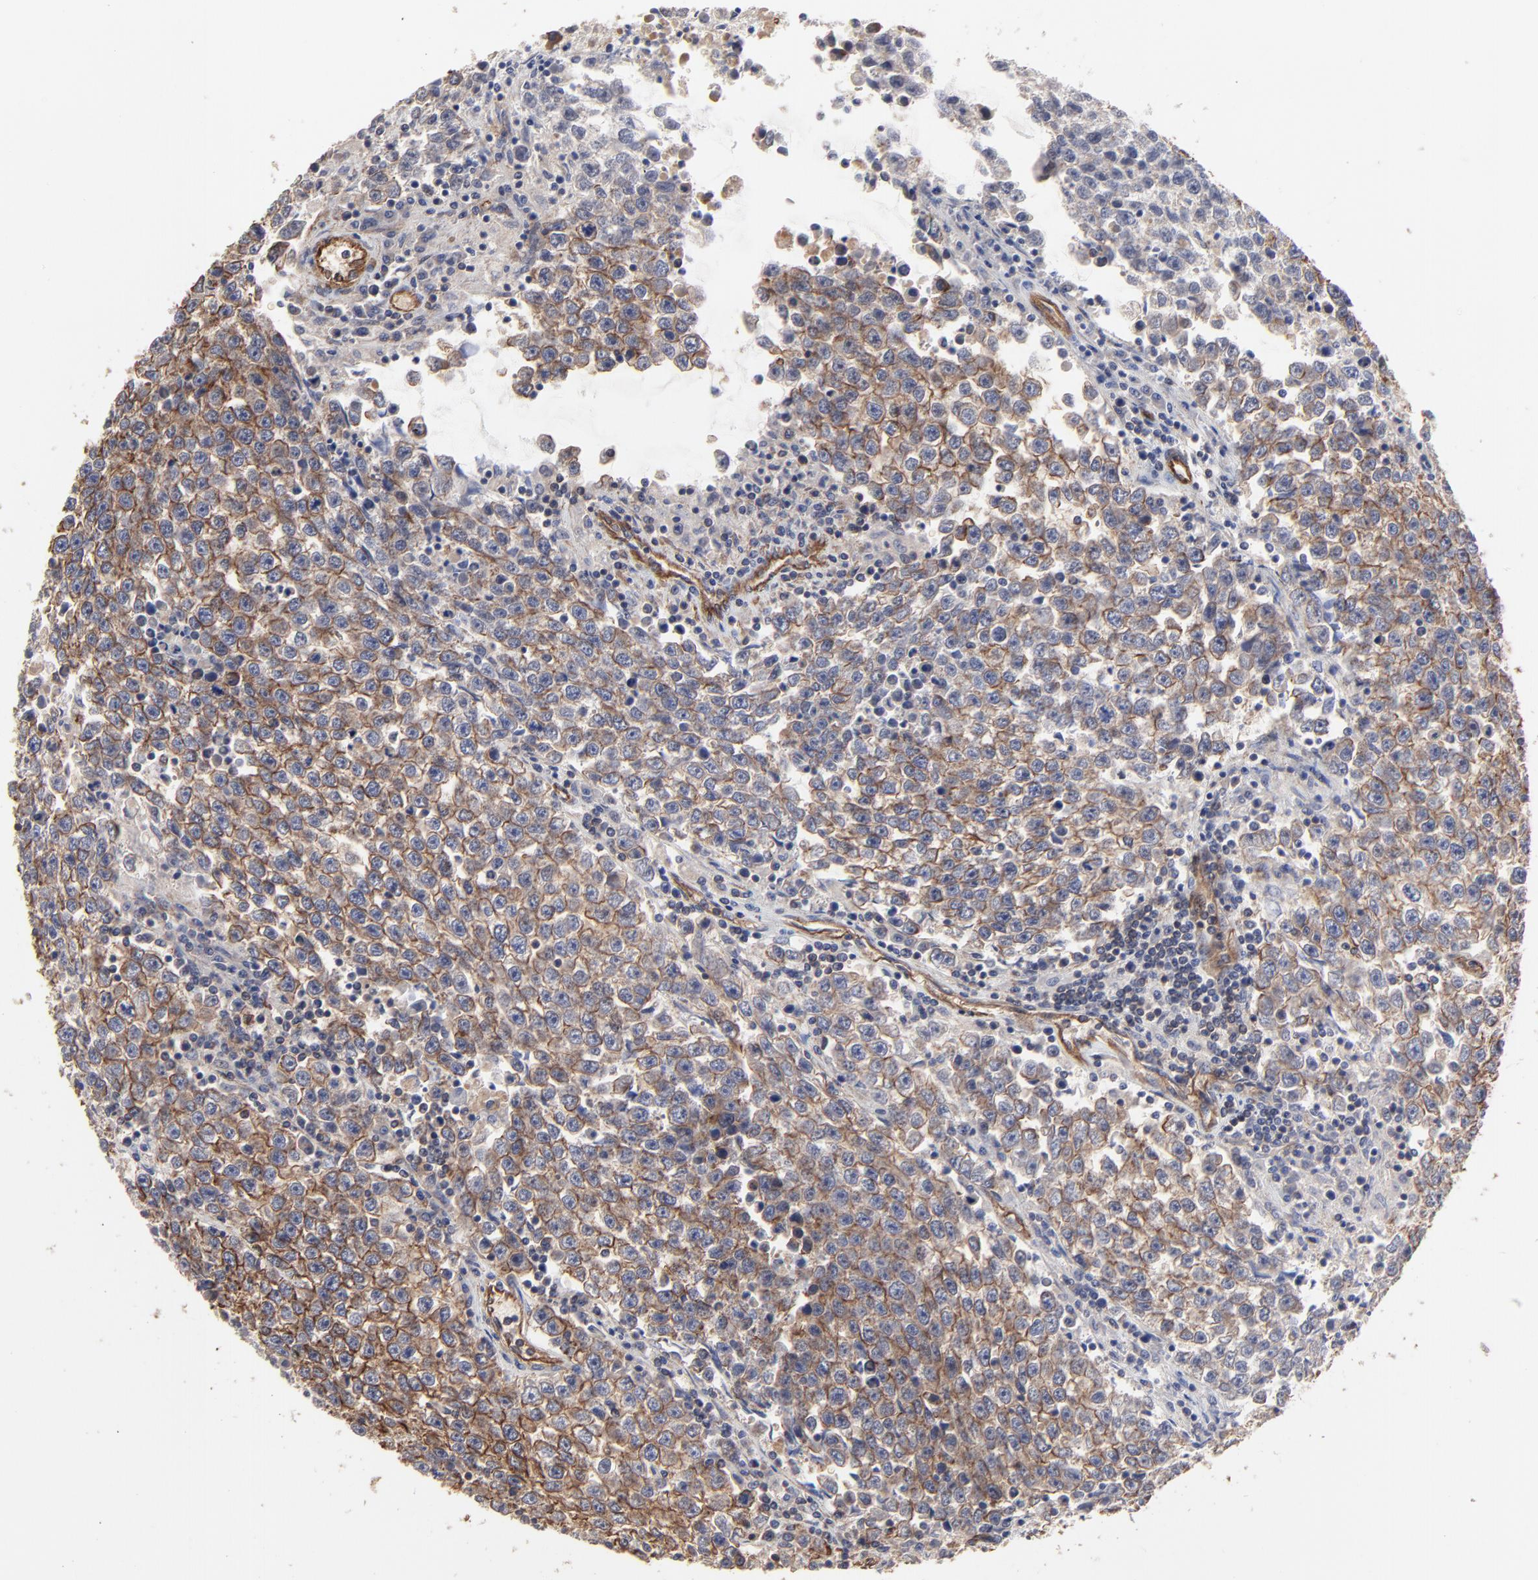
{"staining": {"intensity": "moderate", "quantity": ">75%", "location": "cytoplasmic/membranous"}, "tissue": "testis cancer", "cell_type": "Tumor cells", "image_type": "cancer", "snomed": [{"axis": "morphology", "description": "Seminoma, NOS"}, {"axis": "topography", "description": "Testis"}], "caption": "This histopathology image reveals immunohistochemistry (IHC) staining of testis seminoma, with medium moderate cytoplasmic/membranous expression in approximately >75% of tumor cells.", "gene": "ARMT1", "patient": {"sex": "male", "age": 36}}